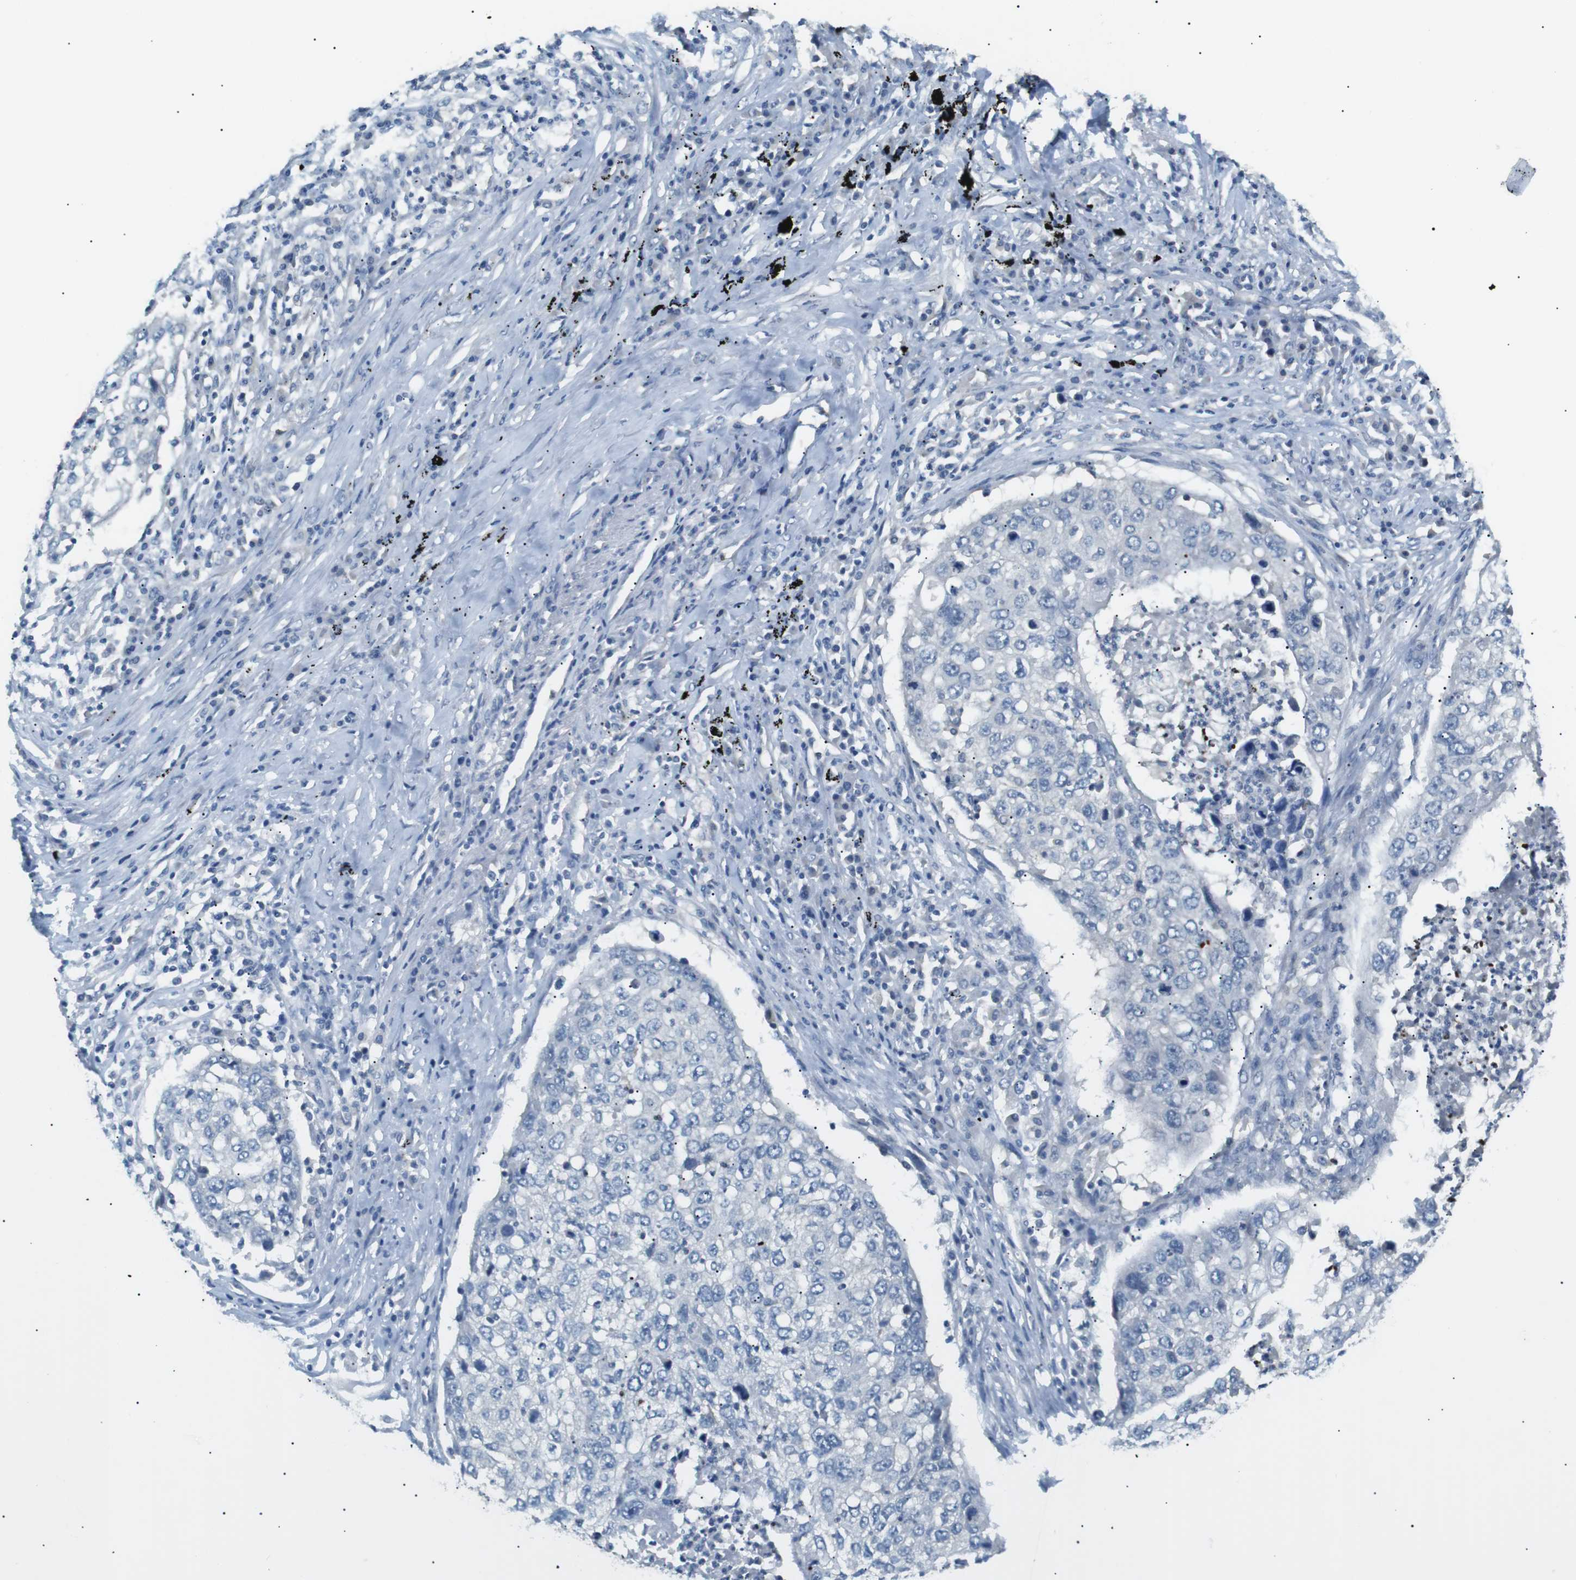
{"staining": {"intensity": "negative", "quantity": "none", "location": "none"}, "tissue": "lung cancer", "cell_type": "Tumor cells", "image_type": "cancer", "snomed": [{"axis": "morphology", "description": "Squamous cell carcinoma, NOS"}, {"axis": "topography", "description": "Lung"}], "caption": "Human lung squamous cell carcinoma stained for a protein using IHC reveals no staining in tumor cells.", "gene": "CDH26", "patient": {"sex": "female", "age": 63}}